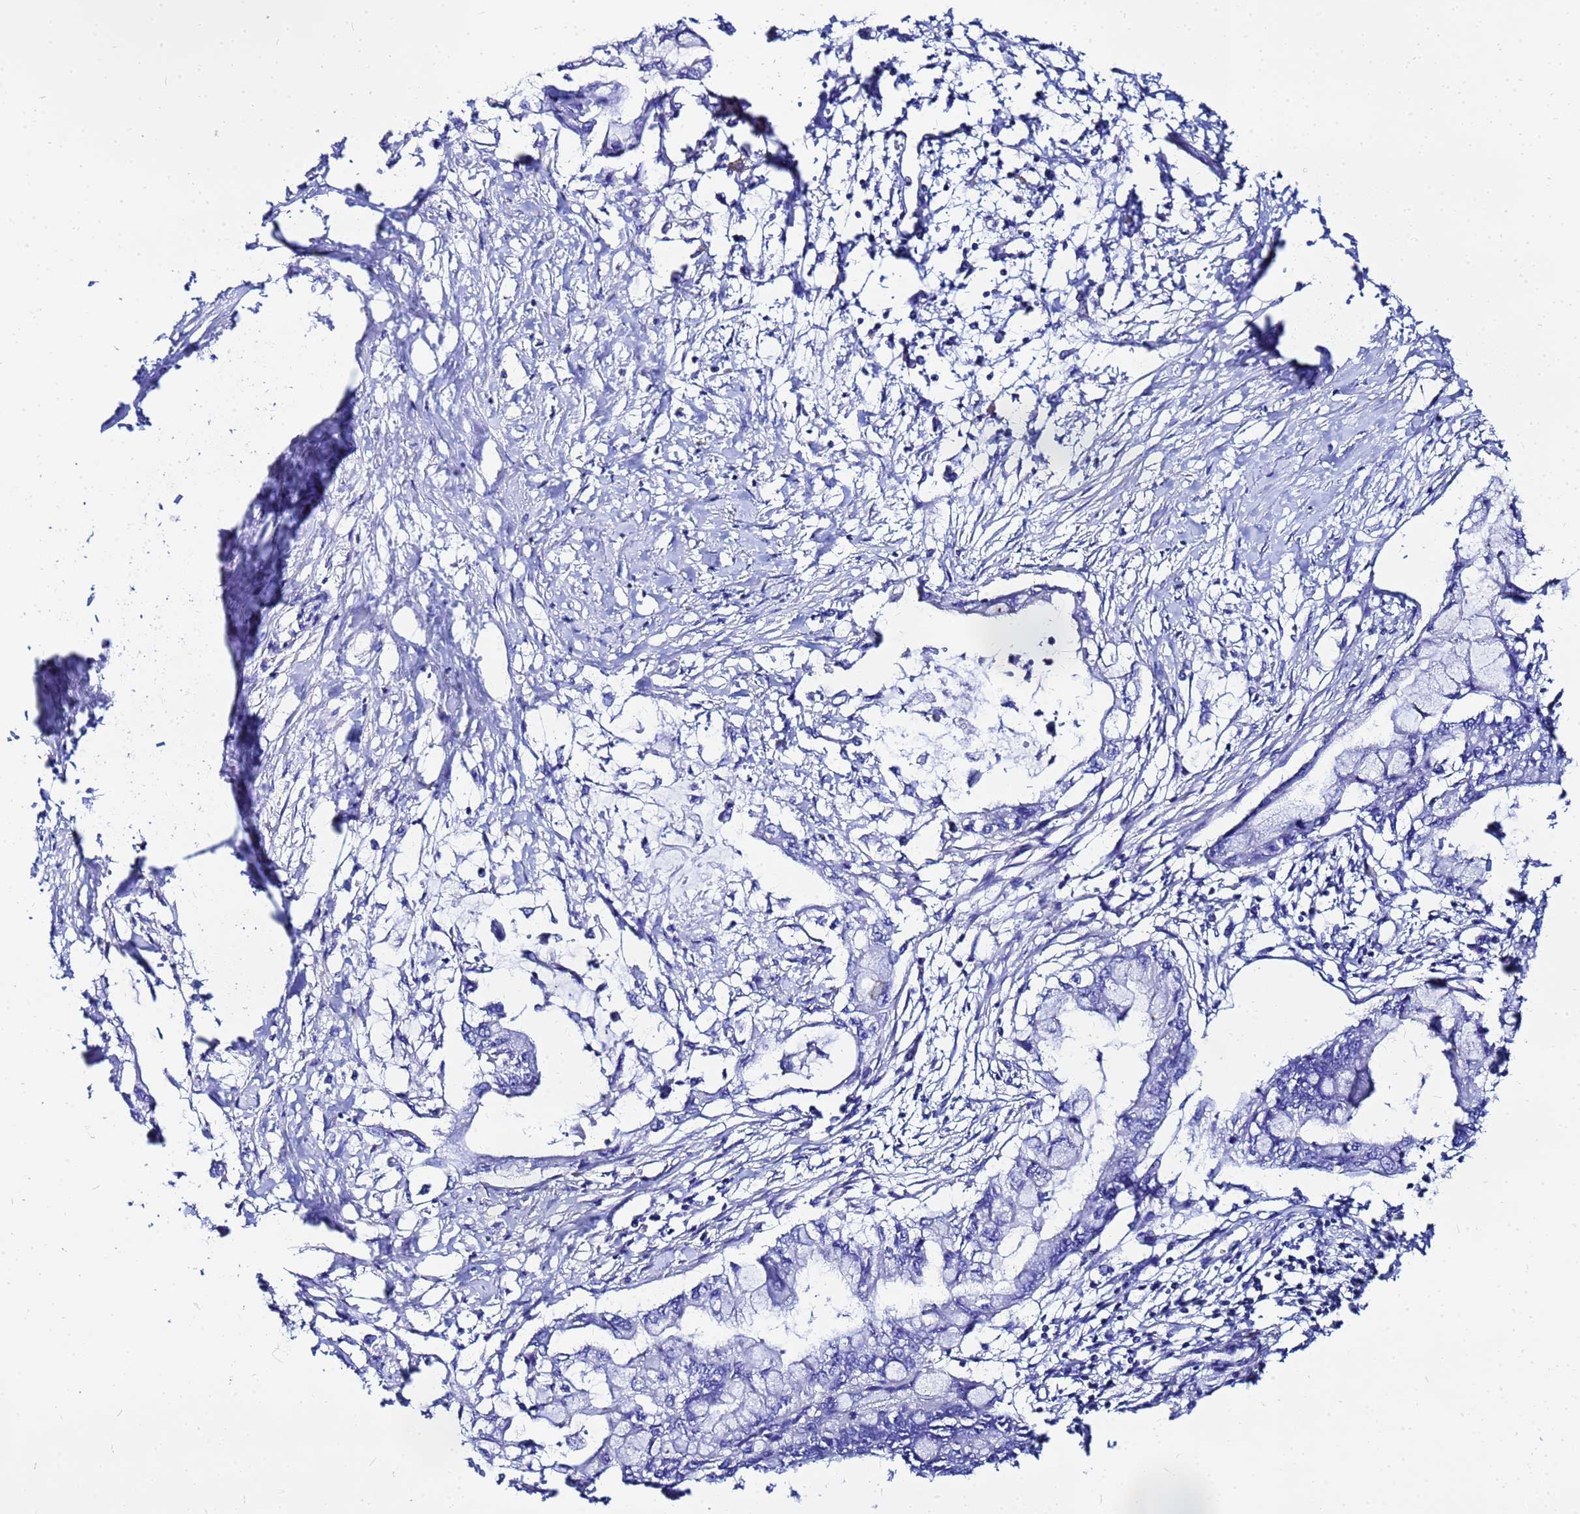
{"staining": {"intensity": "negative", "quantity": "none", "location": "none"}, "tissue": "pancreatic cancer", "cell_type": "Tumor cells", "image_type": "cancer", "snomed": [{"axis": "morphology", "description": "Adenocarcinoma, NOS"}, {"axis": "topography", "description": "Pancreas"}], "caption": "Tumor cells are negative for protein expression in human adenocarcinoma (pancreatic).", "gene": "FAHD2A", "patient": {"sex": "male", "age": 48}}